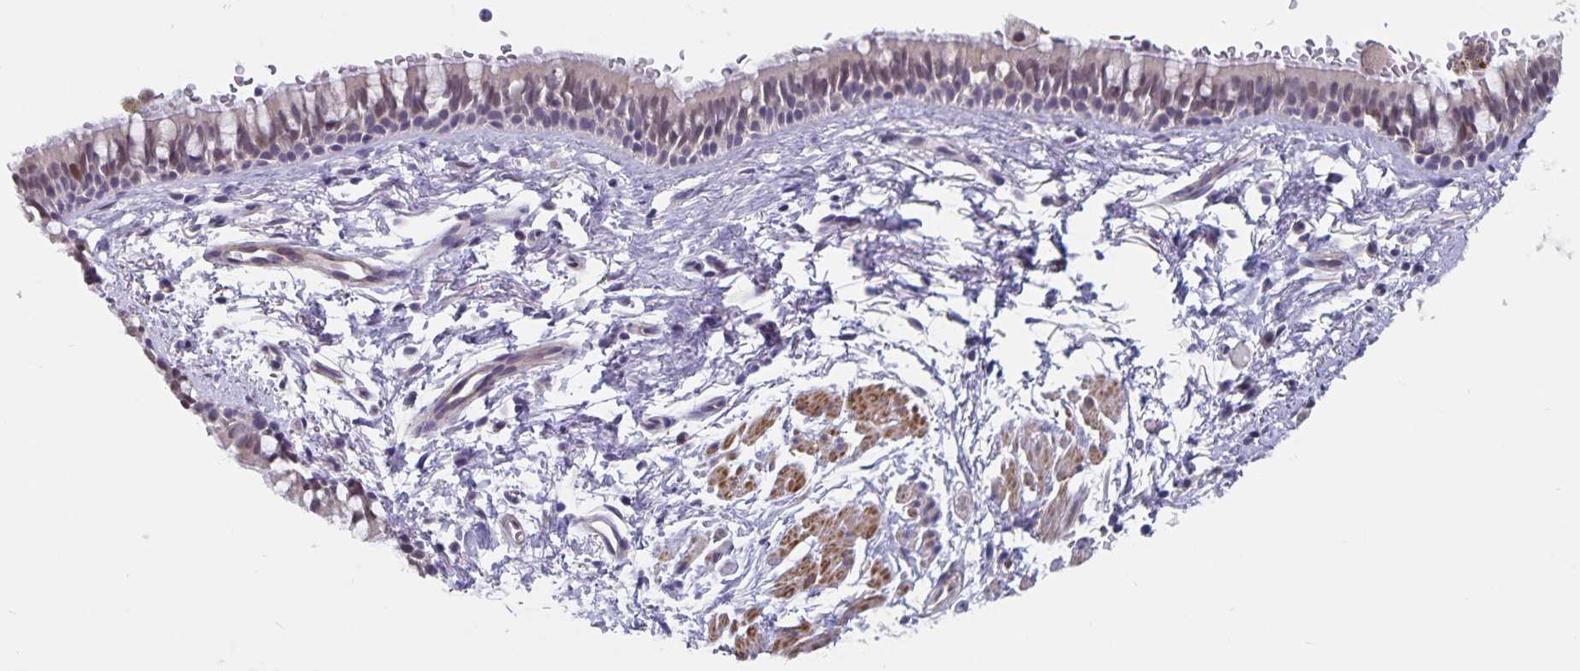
{"staining": {"intensity": "weak", "quantity": "25%-75%", "location": "nuclear"}, "tissue": "bronchus", "cell_type": "Respiratory epithelial cells", "image_type": "normal", "snomed": [{"axis": "morphology", "description": "Normal tissue, NOS"}, {"axis": "topography", "description": "Lymph node"}, {"axis": "topography", "description": "Cartilage tissue"}, {"axis": "topography", "description": "Bronchus"}], "caption": "High-power microscopy captured an immunohistochemistry (IHC) histopathology image of normal bronchus, revealing weak nuclear staining in about 25%-75% of respiratory epithelial cells.", "gene": "BAG6", "patient": {"sex": "female", "age": 70}}